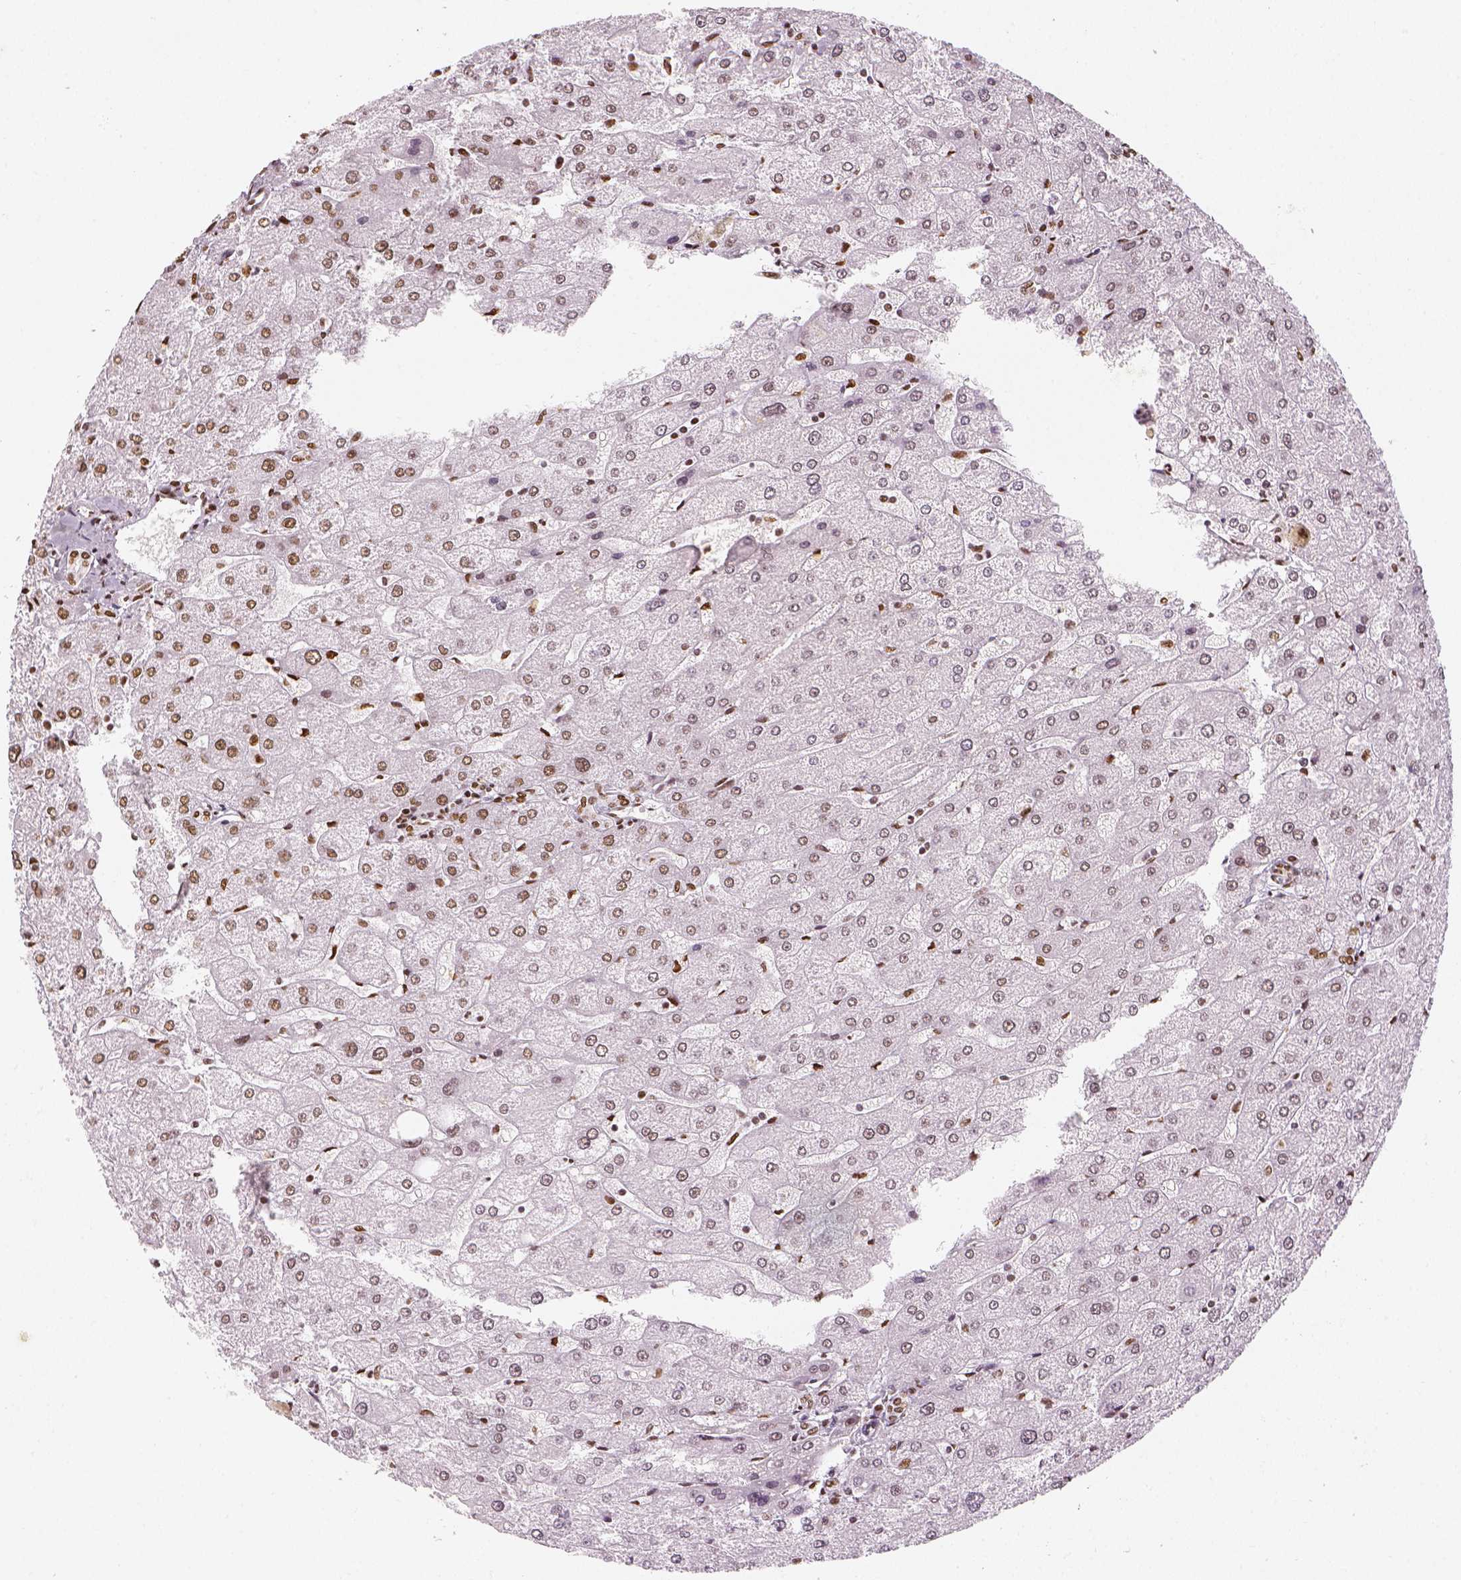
{"staining": {"intensity": "moderate", "quantity": ">75%", "location": "nuclear"}, "tissue": "liver", "cell_type": "Cholangiocytes", "image_type": "normal", "snomed": [{"axis": "morphology", "description": "Normal tissue, NOS"}, {"axis": "topography", "description": "Liver"}], "caption": "Protein analysis of normal liver reveals moderate nuclear staining in about >75% of cholangiocytes. (Stains: DAB in brown, nuclei in blue, Microscopy: brightfield microscopy at high magnification).", "gene": "KDM5B", "patient": {"sex": "male", "age": 67}}